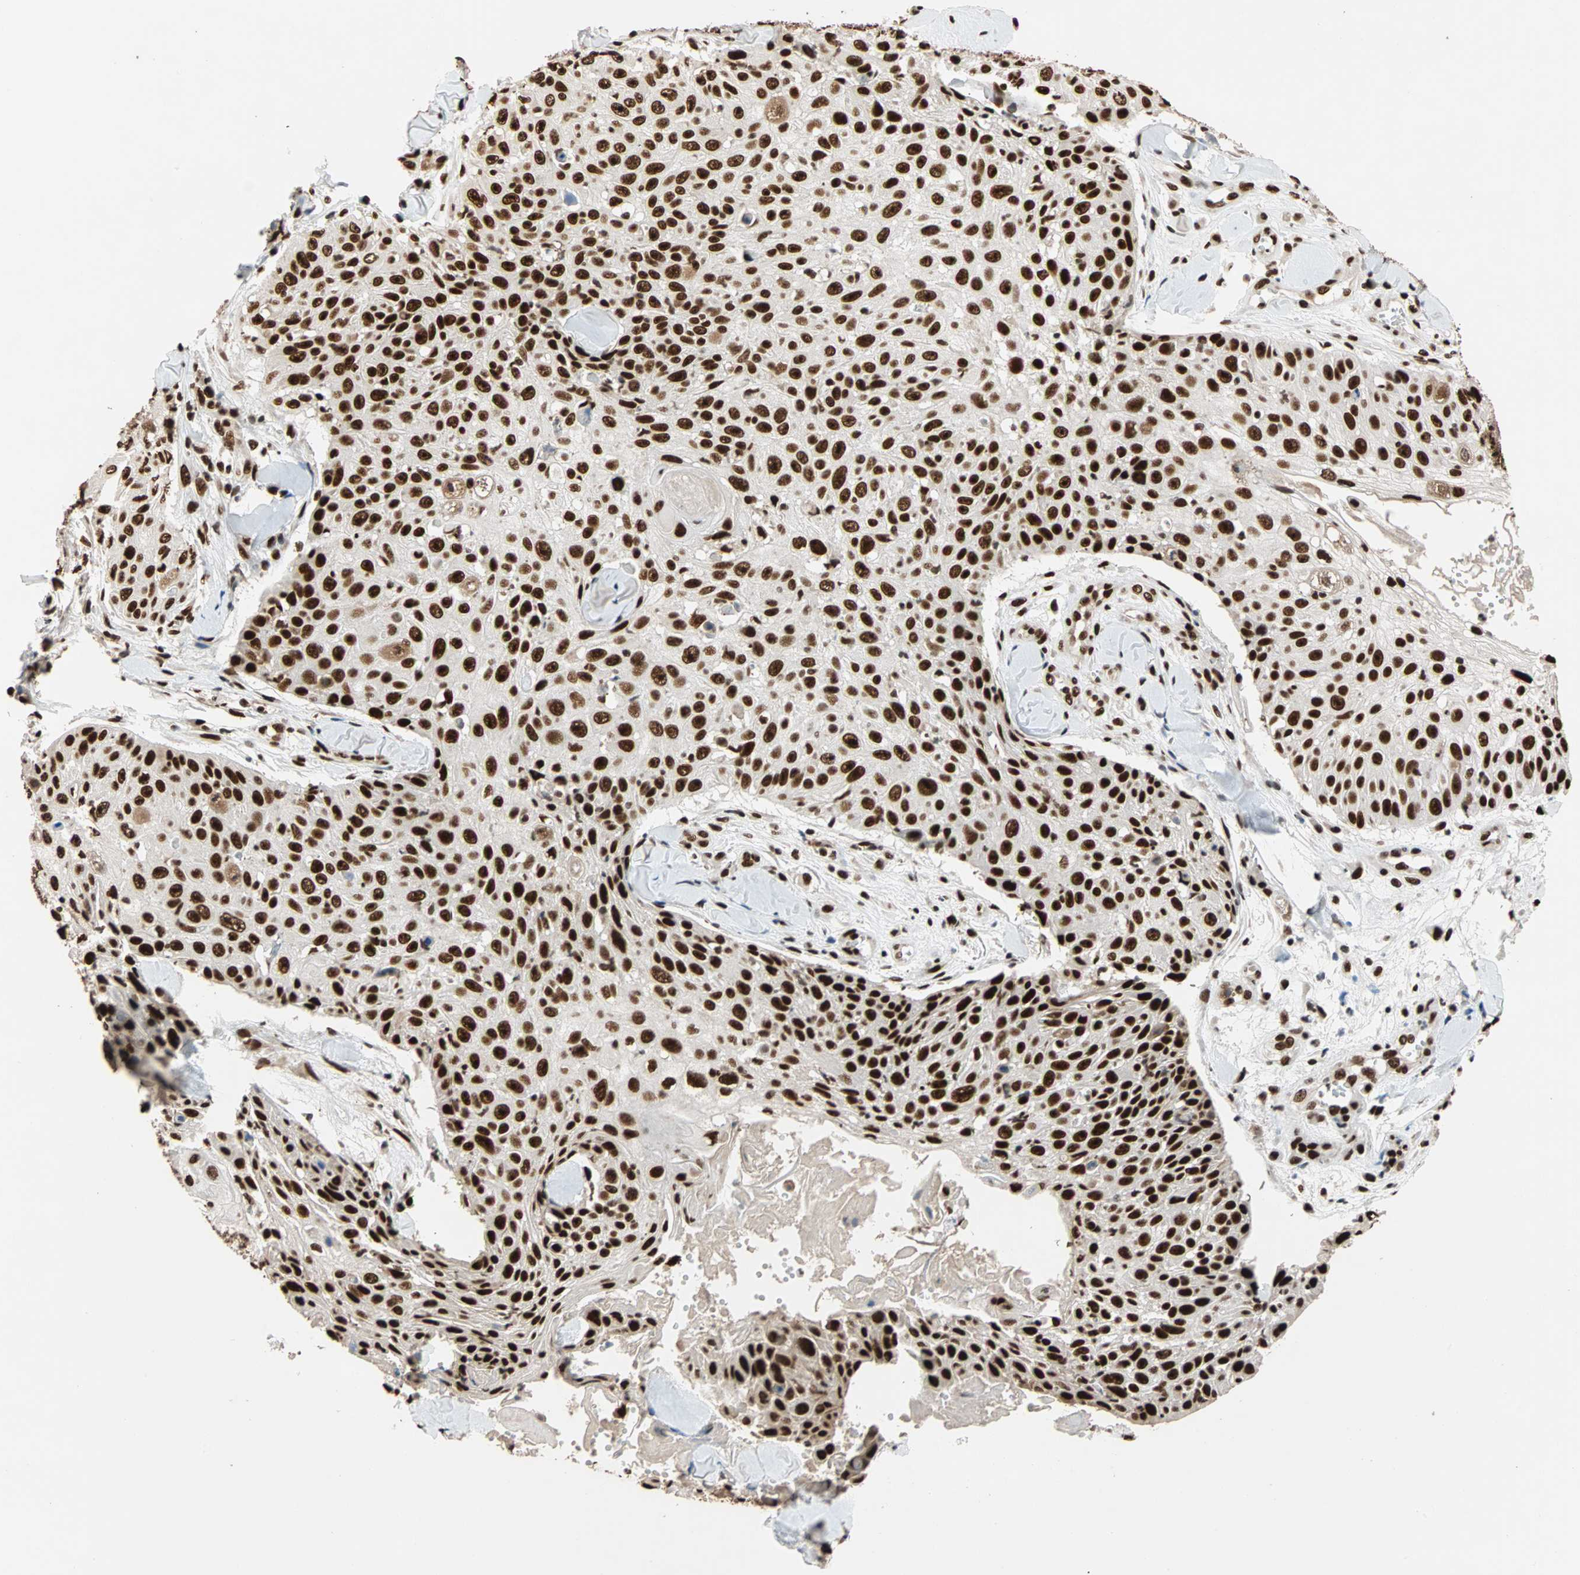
{"staining": {"intensity": "strong", "quantity": ">75%", "location": "nuclear"}, "tissue": "skin cancer", "cell_type": "Tumor cells", "image_type": "cancer", "snomed": [{"axis": "morphology", "description": "Squamous cell carcinoma, NOS"}, {"axis": "topography", "description": "Skin"}], "caption": "Approximately >75% of tumor cells in skin cancer reveal strong nuclear protein staining as visualized by brown immunohistochemical staining.", "gene": "ILF2", "patient": {"sex": "male", "age": 86}}